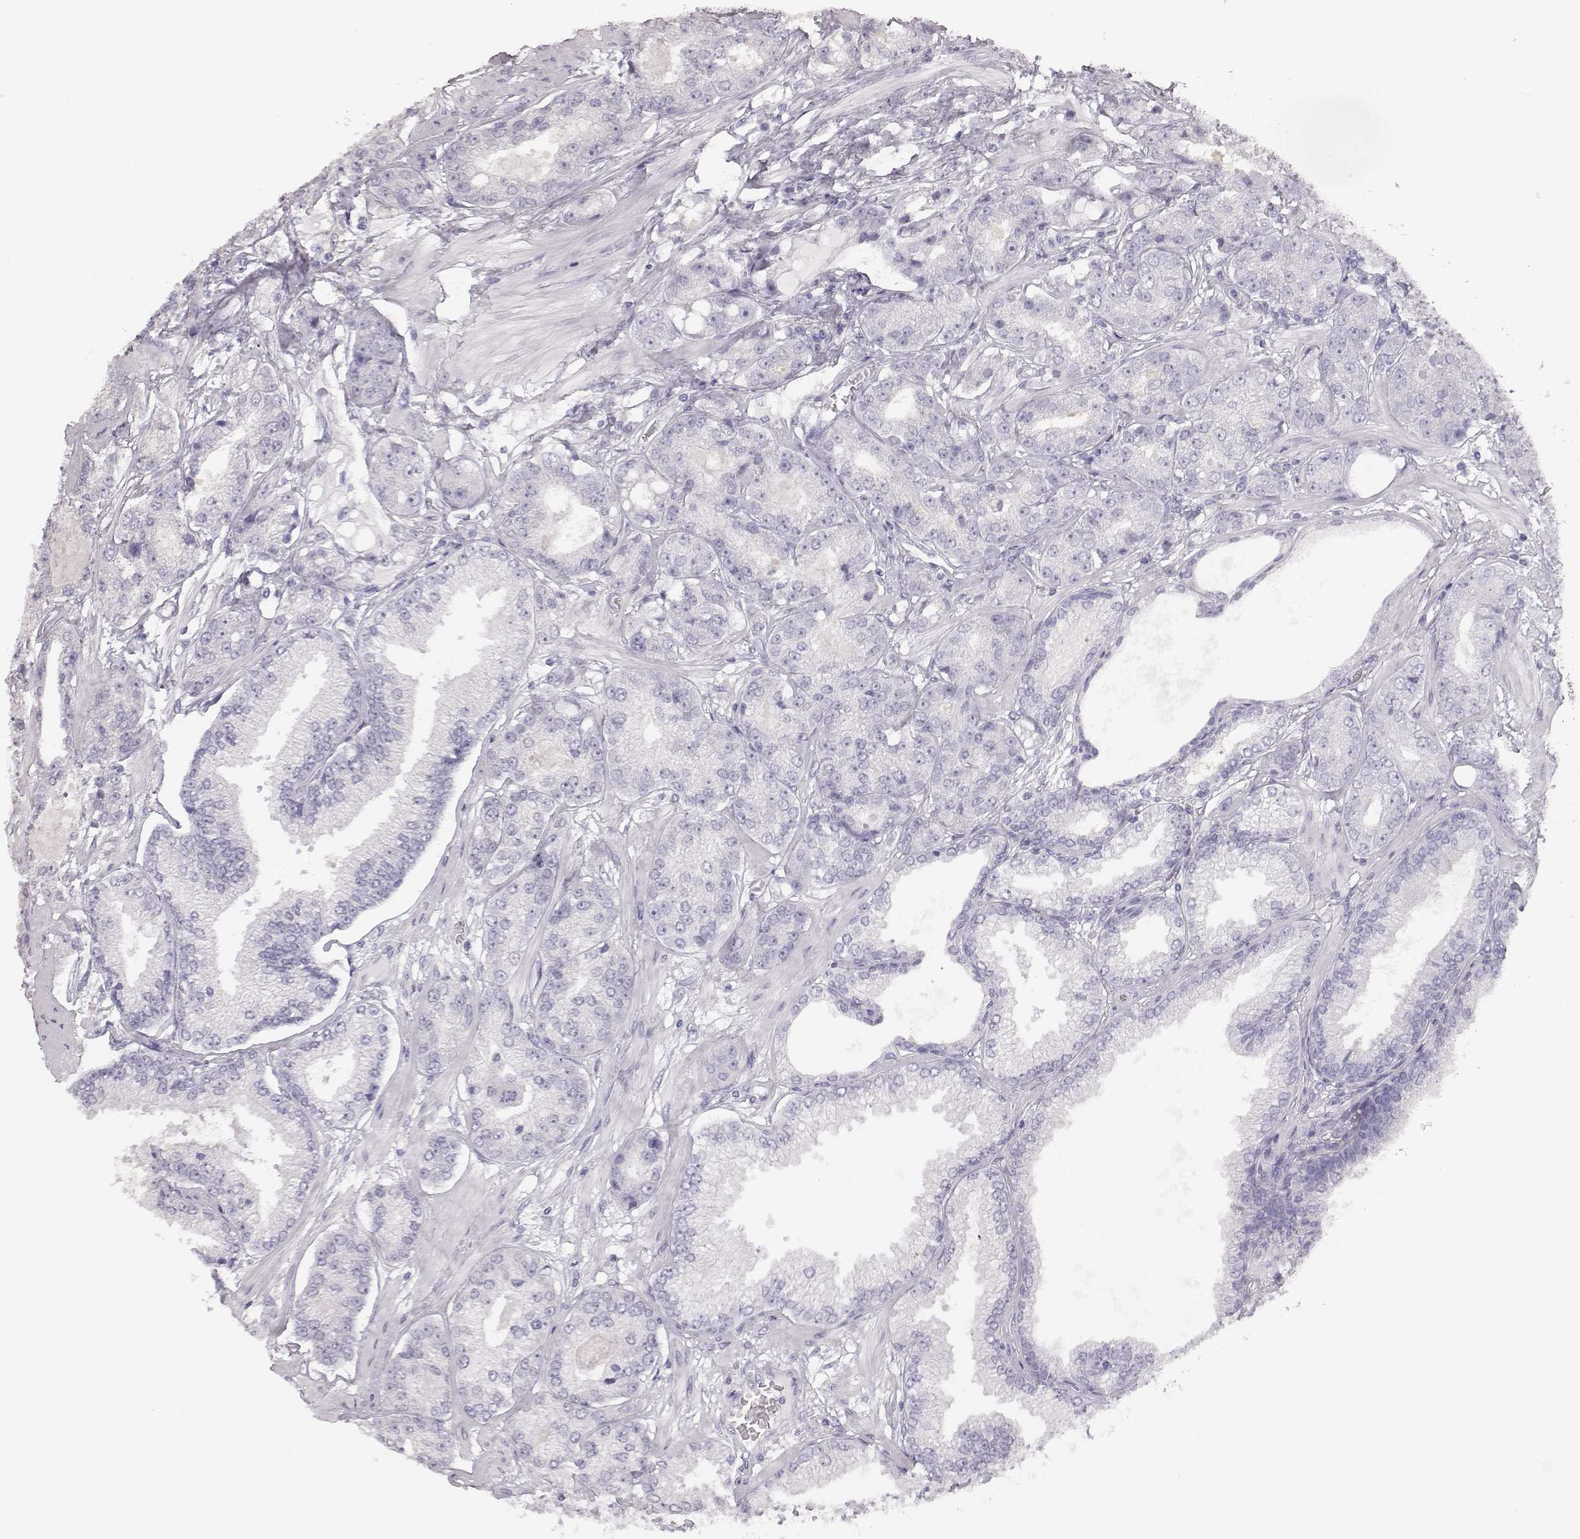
{"staining": {"intensity": "negative", "quantity": "none", "location": "none"}, "tissue": "prostate cancer", "cell_type": "Tumor cells", "image_type": "cancer", "snomed": [{"axis": "morphology", "description": "Adenocarcinoma, NOS"}, {"axis": "topography", "description": "Prostate"}], "caption": "High power microscopy image of an immunohistochemistry image of prostate adenocarcinoma, revealing no significant expression in tumor cells. The staining was performed using DAB to visualize the protein expression in brown, while the nuclei were stained in blue with hematoxylin (Magnification: 20x).", "gene": "KRT33A", "patient": {"sex": "male", "age": 64}}